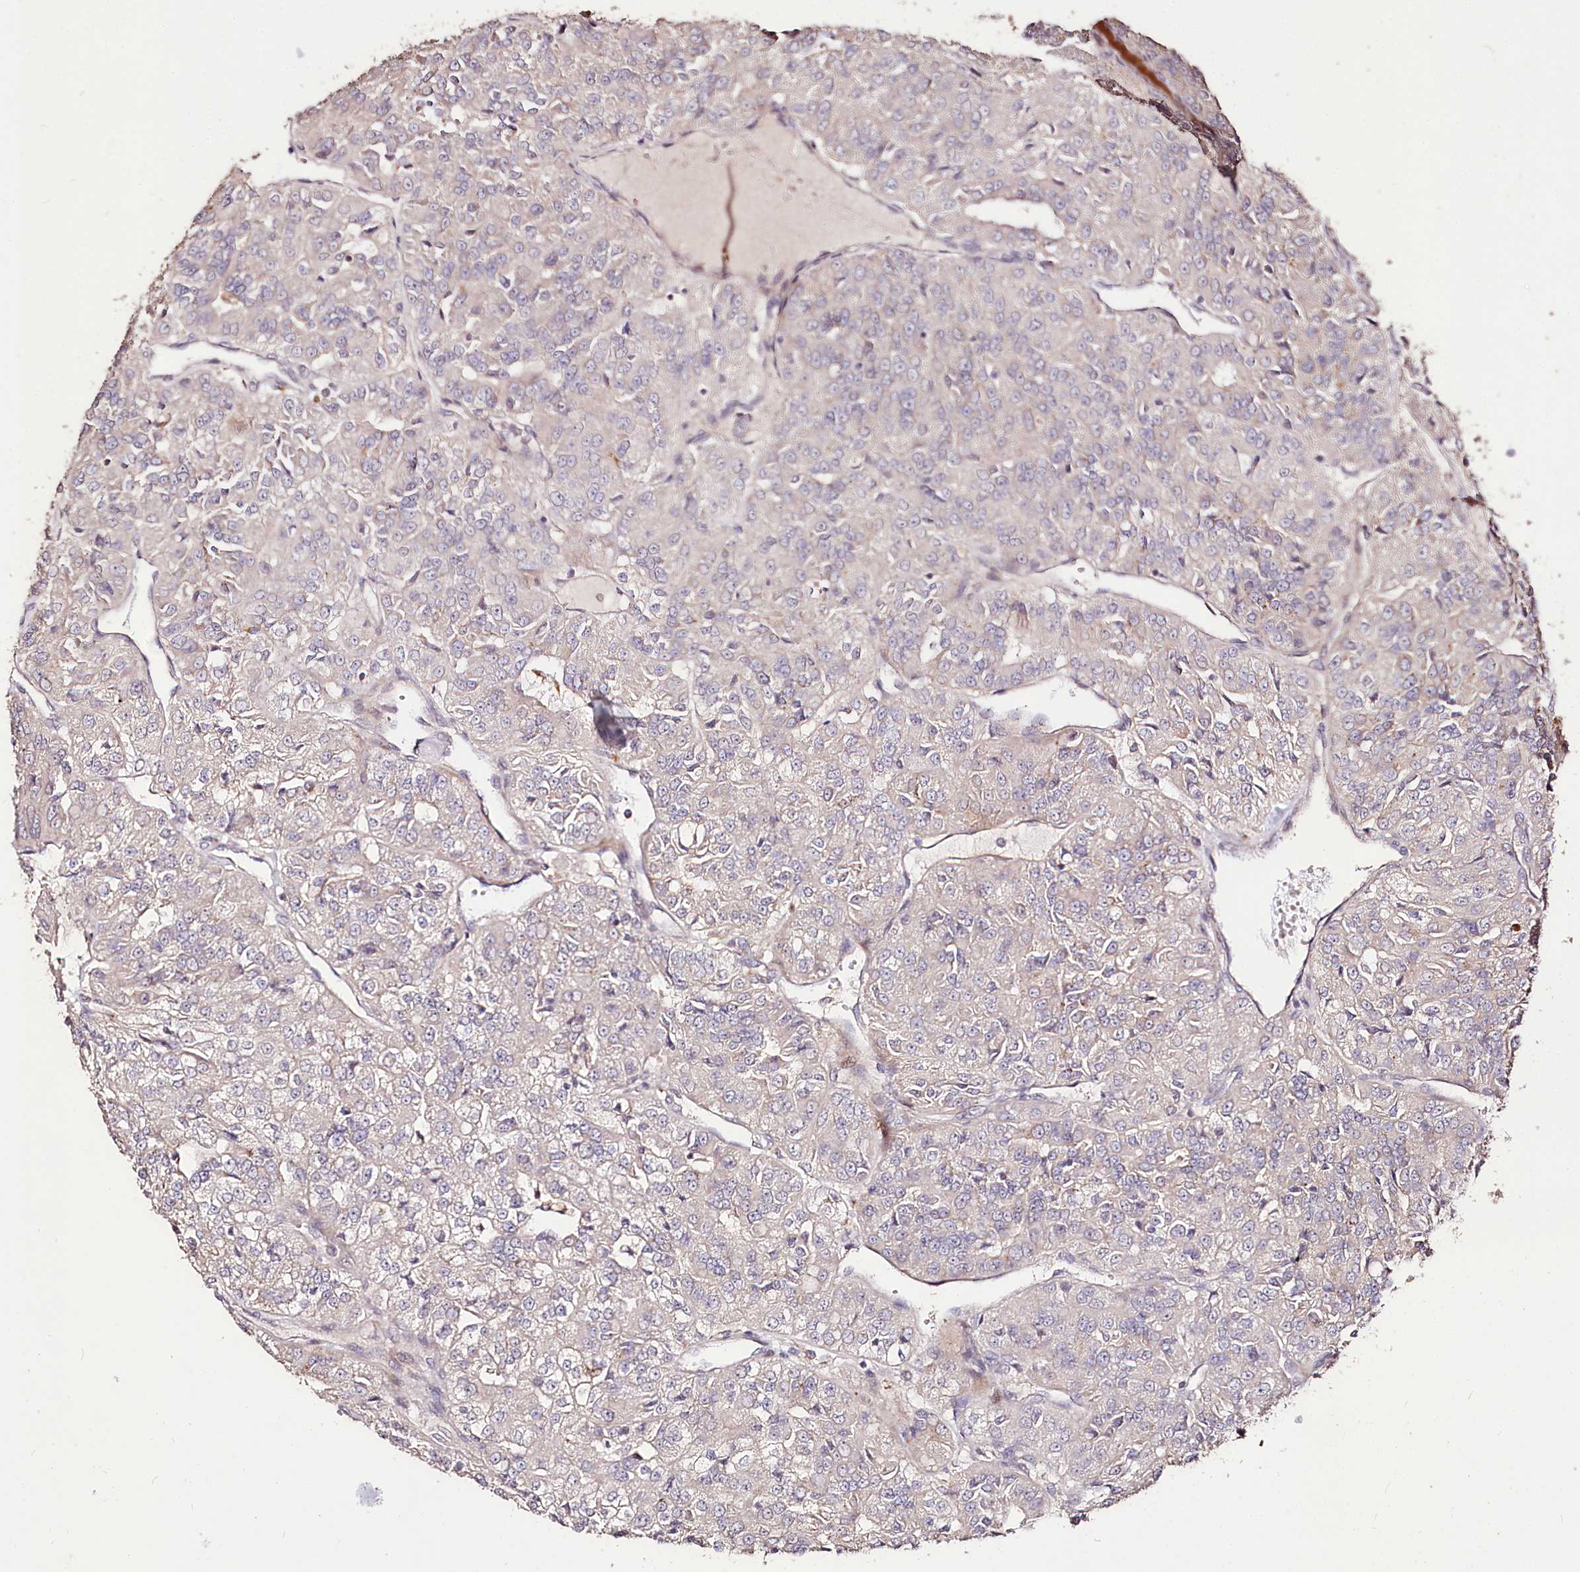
{"staining": {"intensity": "negative", "quantity": "none", "location": "none"}, "tissue": "renal cancer", "cell_type": "Tumor cells", "image_type": "cancer", "snomed": [{"axis": "morphology", "description": "Adenocarcinoma, NOS"}, {"axis": "topography", "description": "Kidney"}], "caption": "The immunohistochemistry histopathology image has no significant expression in tumor cells of renal cancer (adenocarcinoma) tissue. The staining was performed using DAB to visualize the protein expression in brown, while the nuclei were stained in blue with hematoxylin (Magnification: 20x).", "gene": "CARD19", "patient": {"sex": "female", "age": 63}}